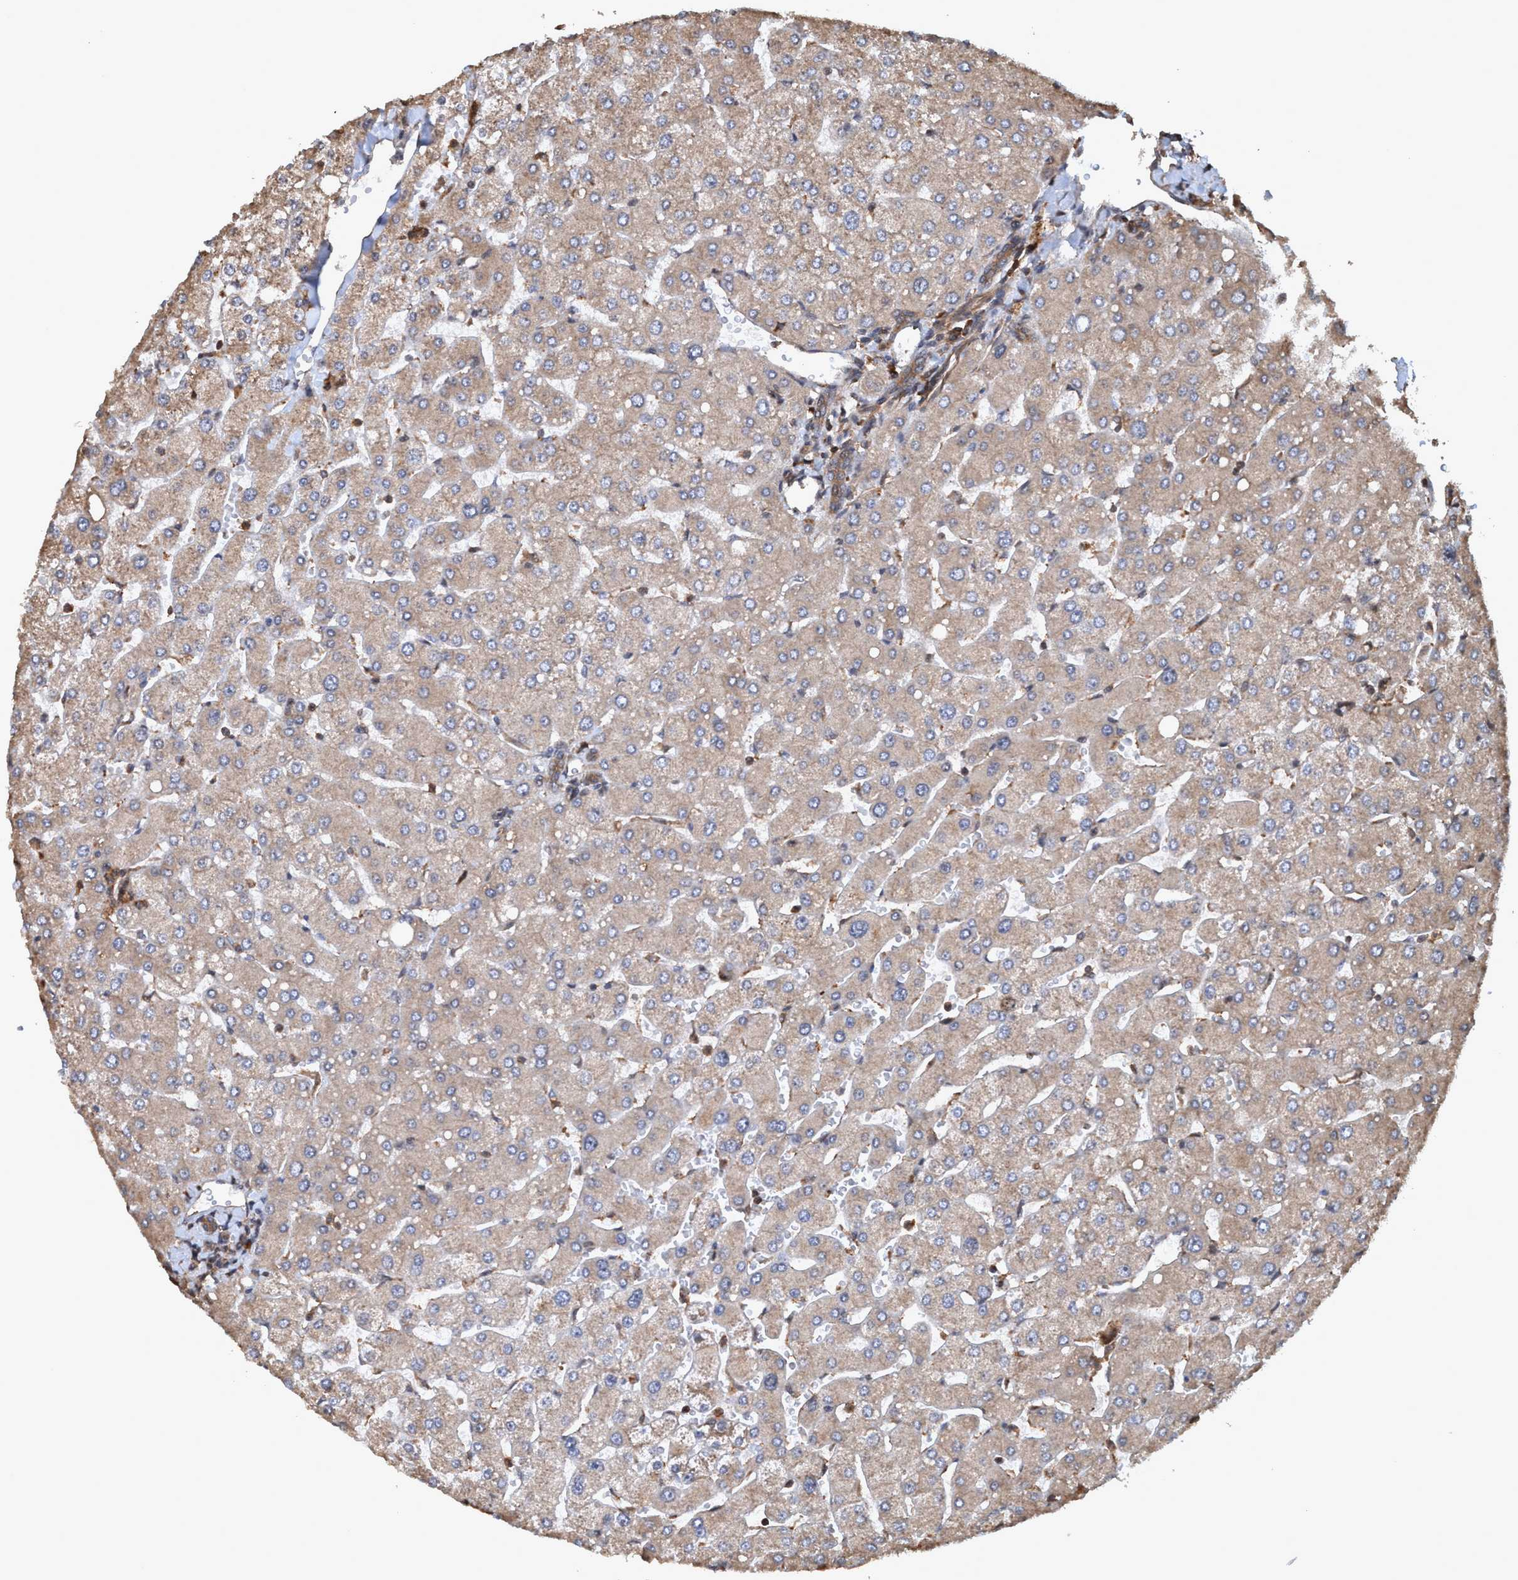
{"staining": {"intensity": "moderate", "quantity": ">75%", "location": "cytoplasmic/membranous"}, "tissue": "liver", "cell_type": "Cholangiocytes", "image_type": "normal", "snomed": [{"axis": "morphology", "description": "Normal tissue, NOS"}, {"axis": "topography", "description": "Liver"}], "caption": "This micrograph displays normal liver stained with IHC to label a protein in brown. The cytoplasmic/membranous of cholangiocytes show moderate positivity for the protein. Nuclei are counter-stained blue.", "gene": "TRPC7", "patient": {"sex": "male", "age": 55}}